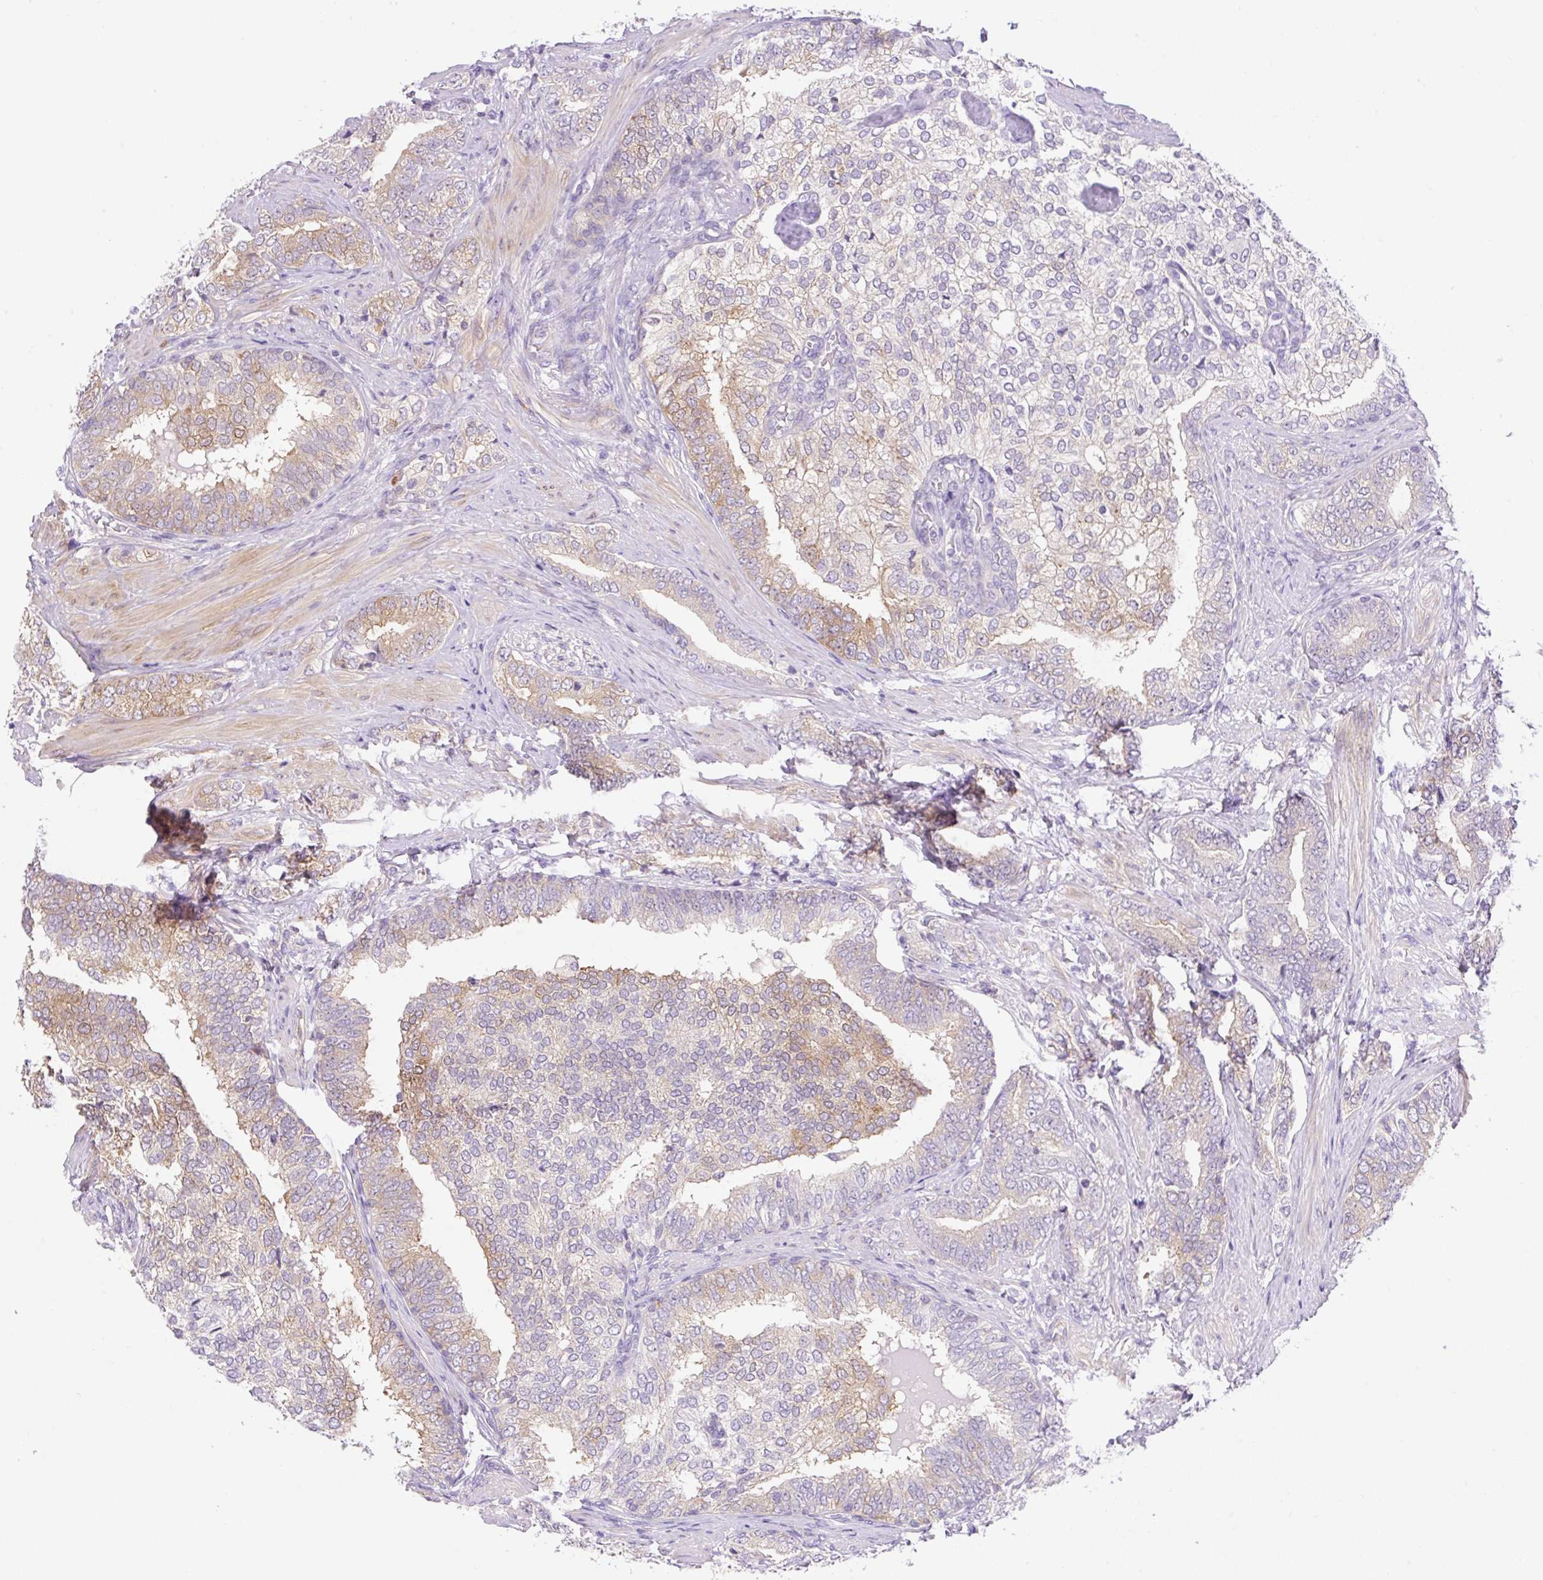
{"staining": {"intensity": "weak", "quantity": "25%-75%", "location": "cytoplasmic/membranous"}, "tissue": "prostate cancer", "cell_type": "Tumor cells", "image_type": "cancer", "snomed": [{"axis": "morphology", "description": "Adenocarcinoma, High grade"}, {"axis": "topography", "description": "Prostate"}], "caption": "Prostate cancer (adenocarcinoma (high-grade)) stained with a brown dye demonstrates weak cytoplasmic/membranous positive positivity in about 25%-75% of tumor cells.", "gene": "CAMK2B", "patient": {"sex": "male", "age": 72}}